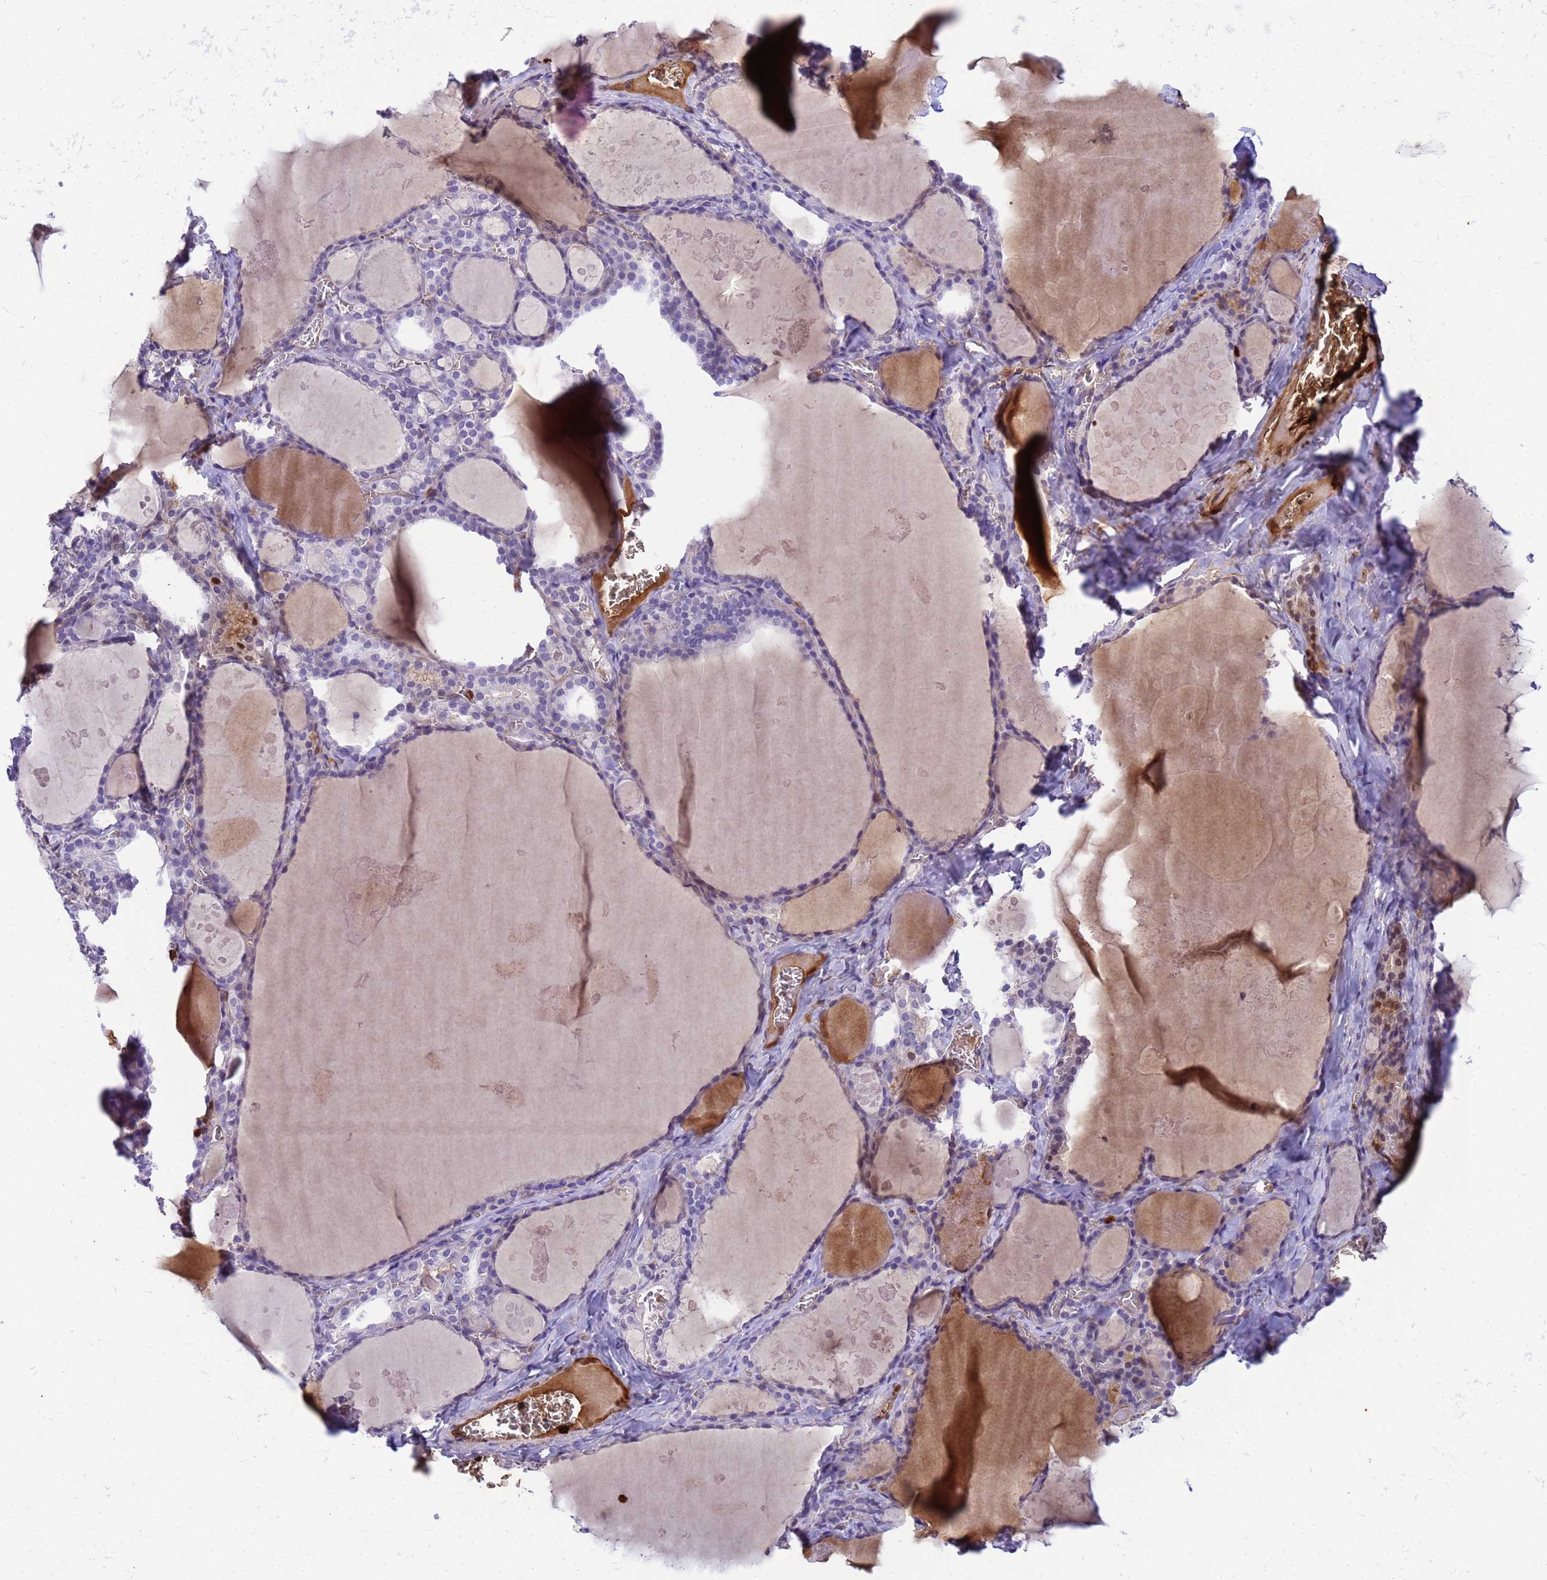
{"staining": {"intensity": "negative", "quantity": "none", "location": "none"}, "tissue": "thyroid gland", "cell_type": "Glandular cells", "image_type": "normal", "snomed": [{"axis": "morphology", "description": "Normal tissue, NOS"}, {"axis": "topography", "description": "Thyroid gland"}], "caption": "High power microscopy image of an immunohistochemistry histopathology image of unremarkable thyroid gland, revealing no significant staining in glandular cells. (DAB (3,3'-diaminobenzidine) IHC with hematoxylin counter stain).", "gene": "ORM1", "patient": {"sex": "male", "age": 56}}